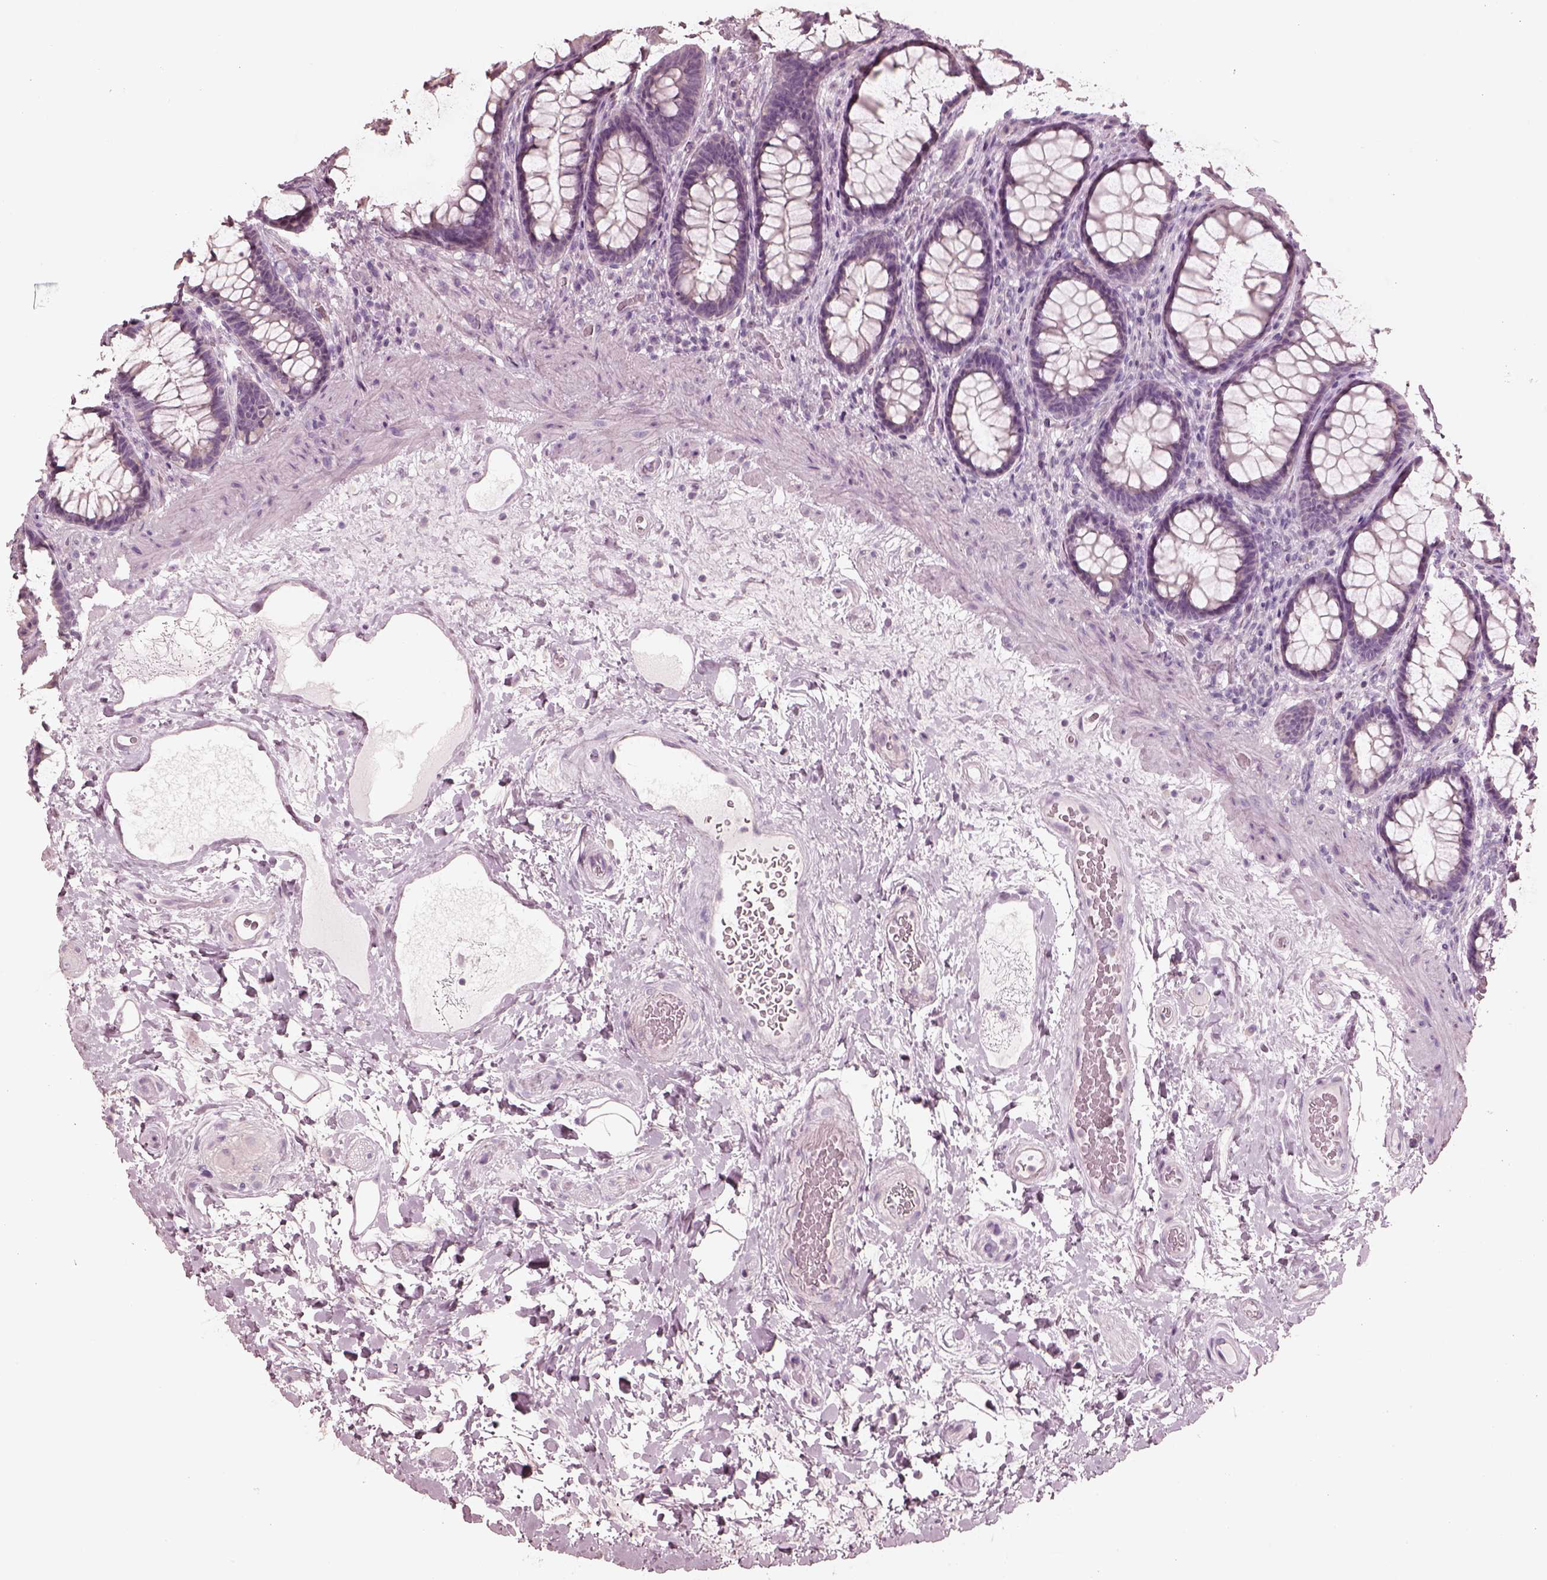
{"staining": {"intensity": "negative", "quantity": "none", "location": "none"}, "tissue": "rectum", "cell_type": "Glandular cells", "image_type": "normal", "snomed": [{"axis": "morphology", "description": "Normal tissue, NOS"}, {"axis": "topography", "description": "Rectum"}], "caption": "This image is of normal rectum stained with immunohistochemistry to label a protein in brown with the nuclei are counter-stained blue. There is no staining in glandular cells.", "gene": "ZP4", "patient": {"sex": "male", "age": 72}}